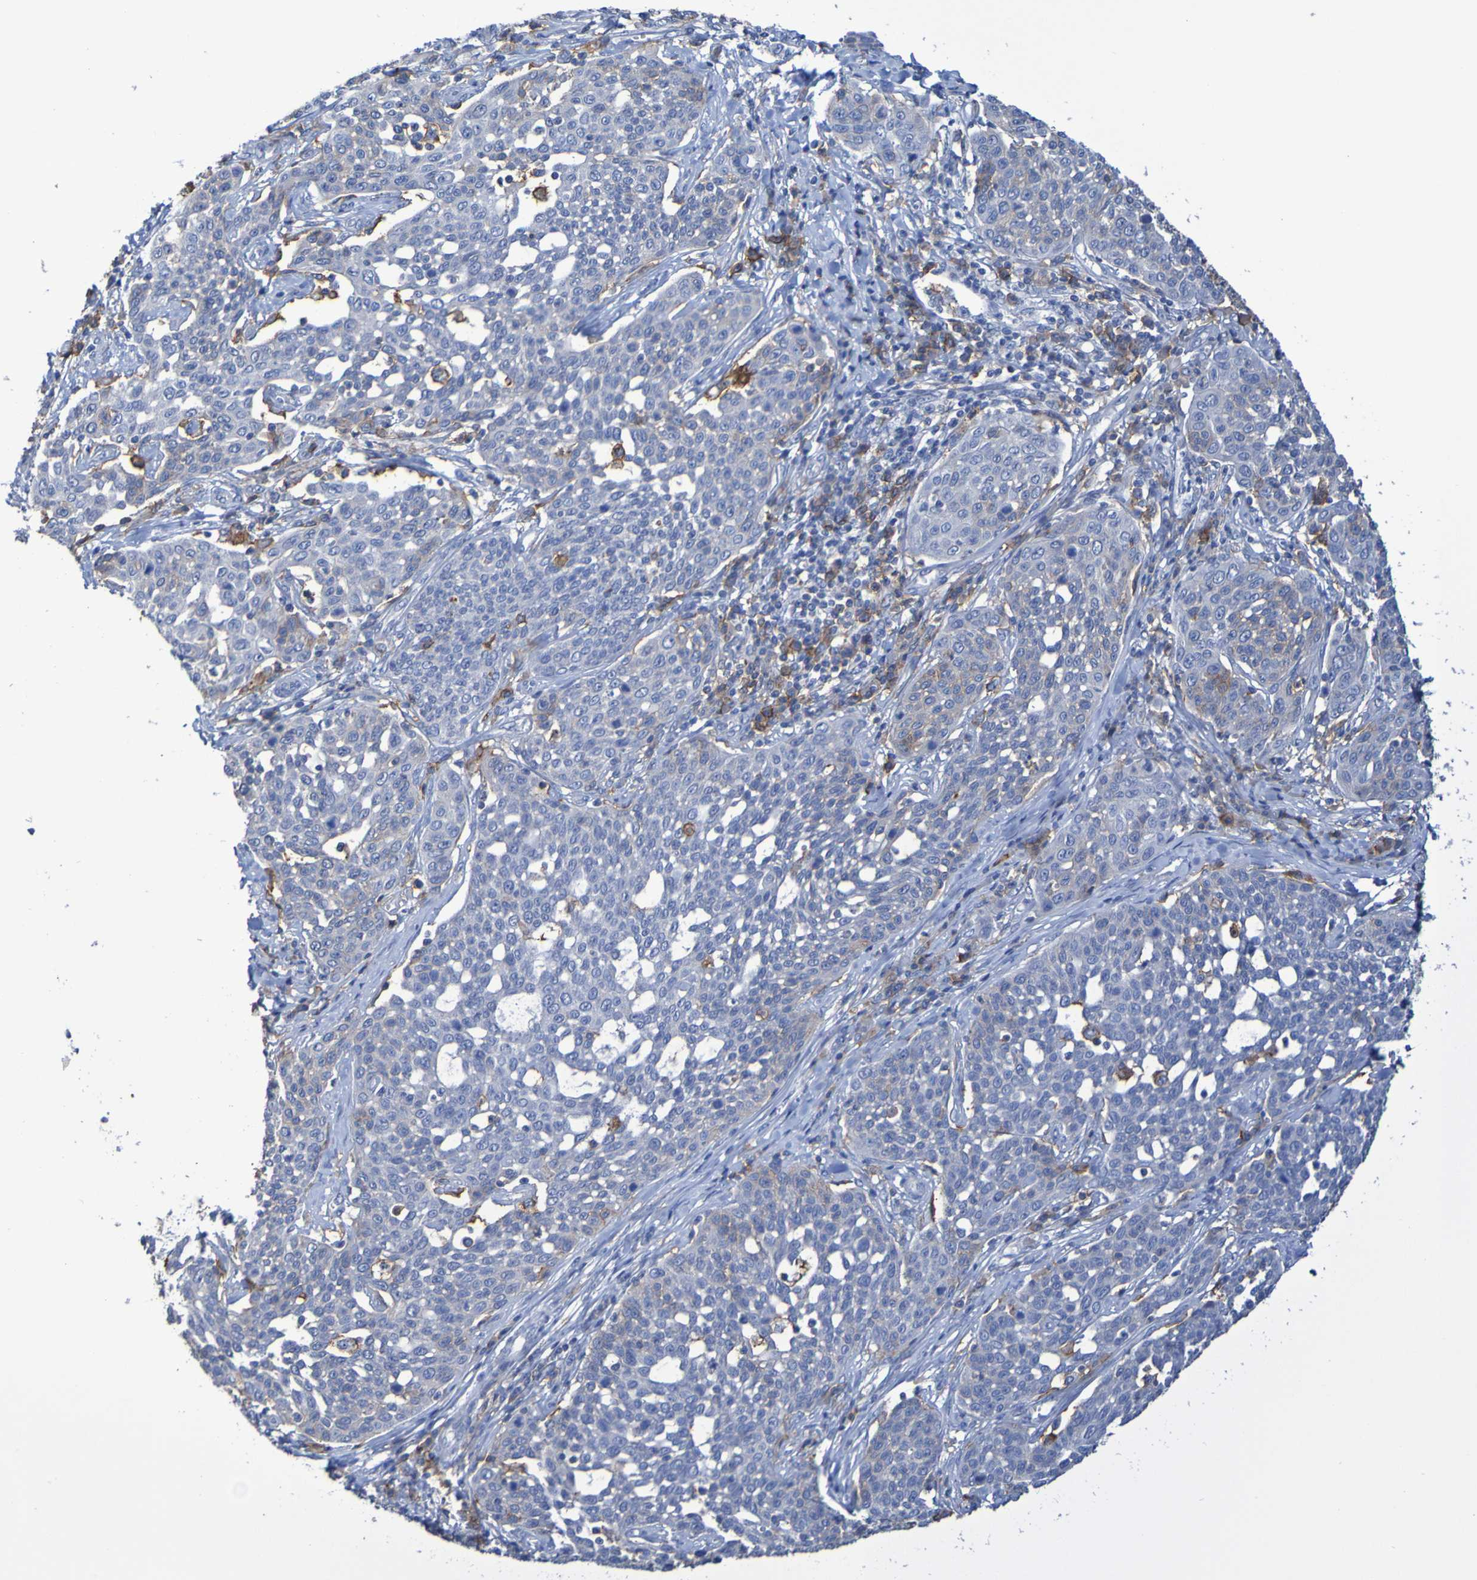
{"staining": {"intensity": "negative", "quantity": "none", "location": "none"}, "tissue": "cervical cancer", "cell_type": "Tumor cells", "image_type": "cancer", "snomed": [{"axis": "morphology", "description": "Squamous cell carcinoma, NOS"}, {"axis": "topography", "description": "Cervix"}], "caption": "High power microscopy photomicrograph of an immunohistochemistry (IHC) photomicrograph of cervical squamous cell carcinoma, revealing no significant expression in tumor cells.", "gene": "SLC3A2", "patient": {"sex": "female", "age": 34}}